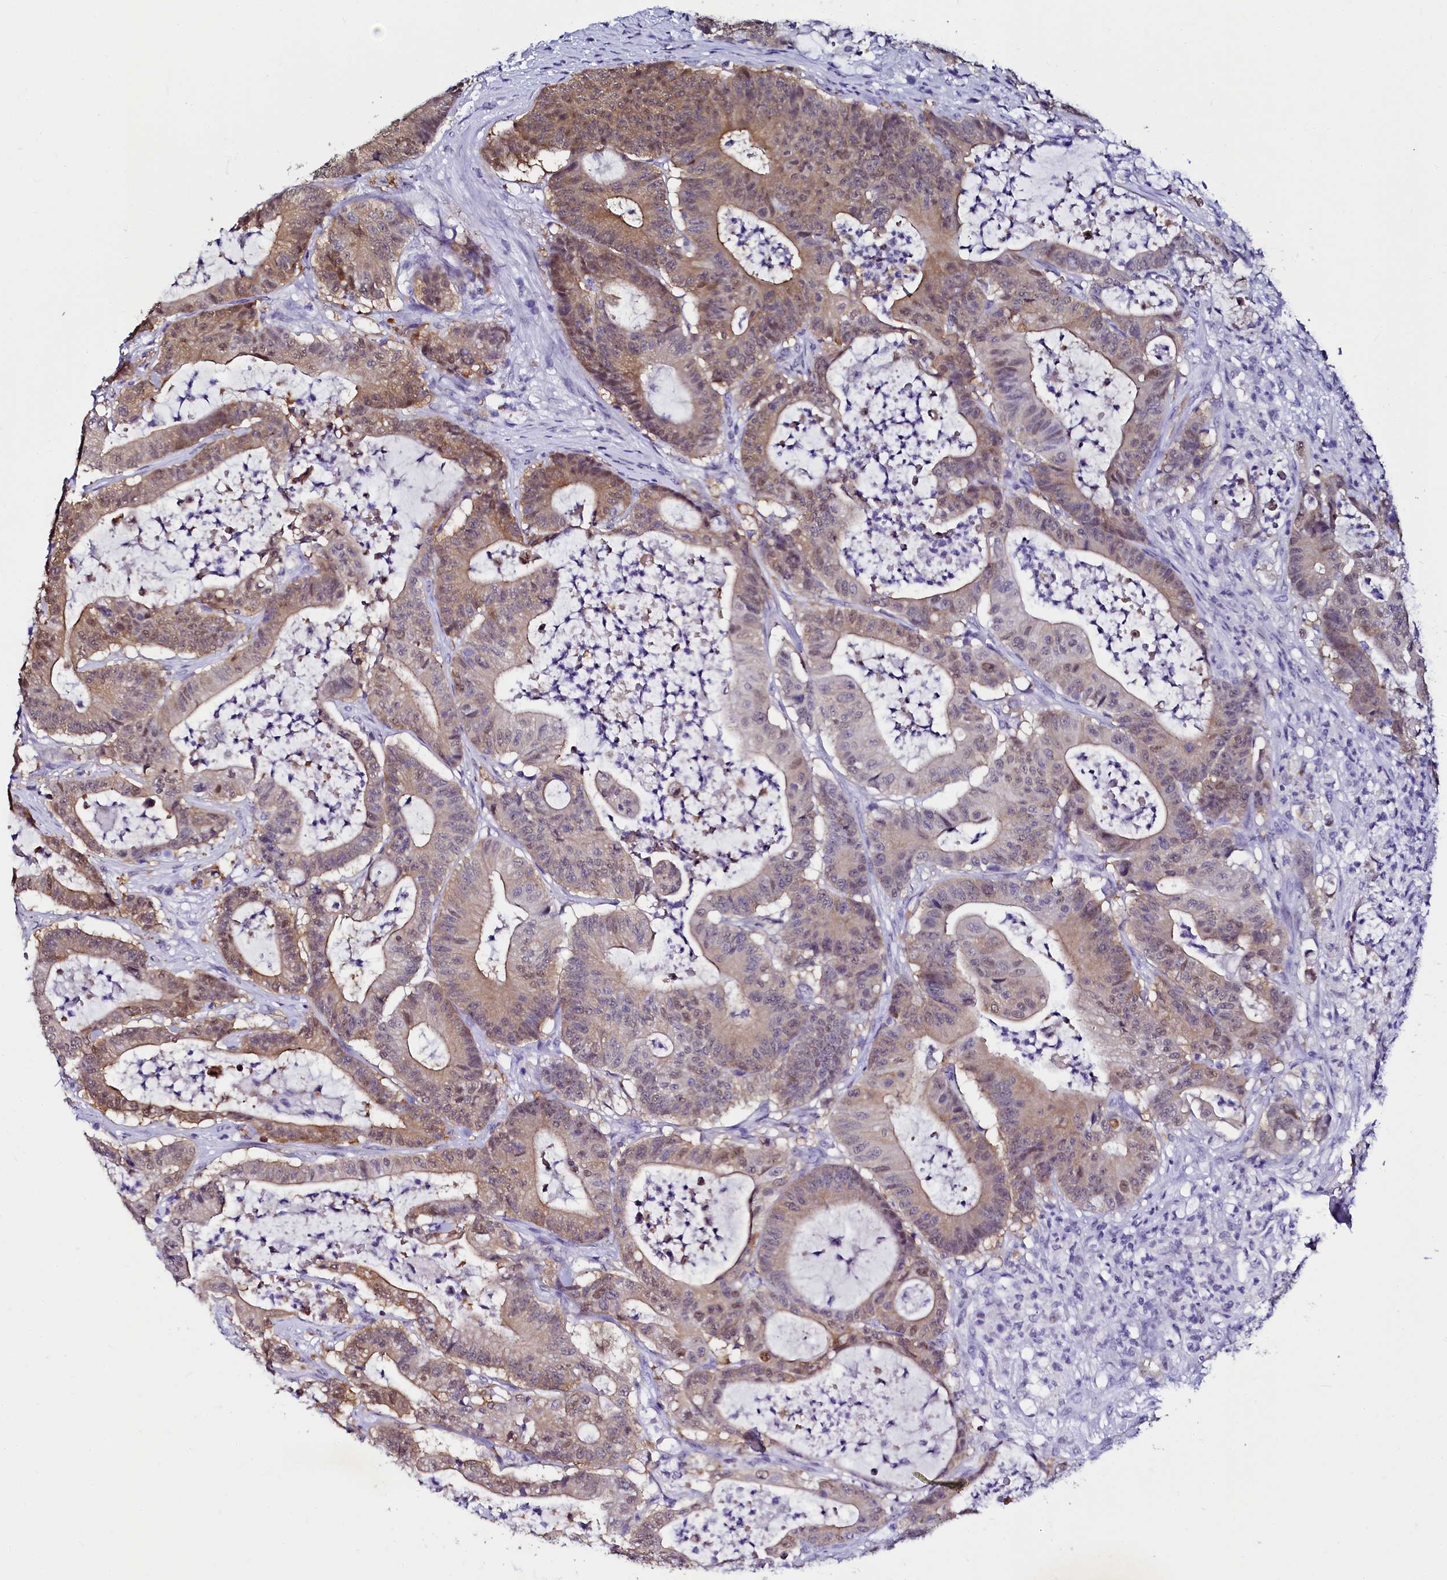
{"staining": {"intensity": "moderate", "quantity": "25%-75%", "location": "cytoplasmic/membranous,nuclear"}, "tissue": "colorectal cancer", "cell_type": "Tumor cells", "image_type": "cancer", "snomed": [{"axis": "morphology", "description": "Adenocarcinoma, NOS"}, {"axis": "topography", "description": "Colon"}], "caption": "Tumor cells show medium levels of moderate cytoplasmic/membranous and nuclear positivity in approximately 25%-75% of cells in colorectal cancer (adenocarcinoma).", "gene": "SORD", "patient": {"sex": "female", "age": 84}}